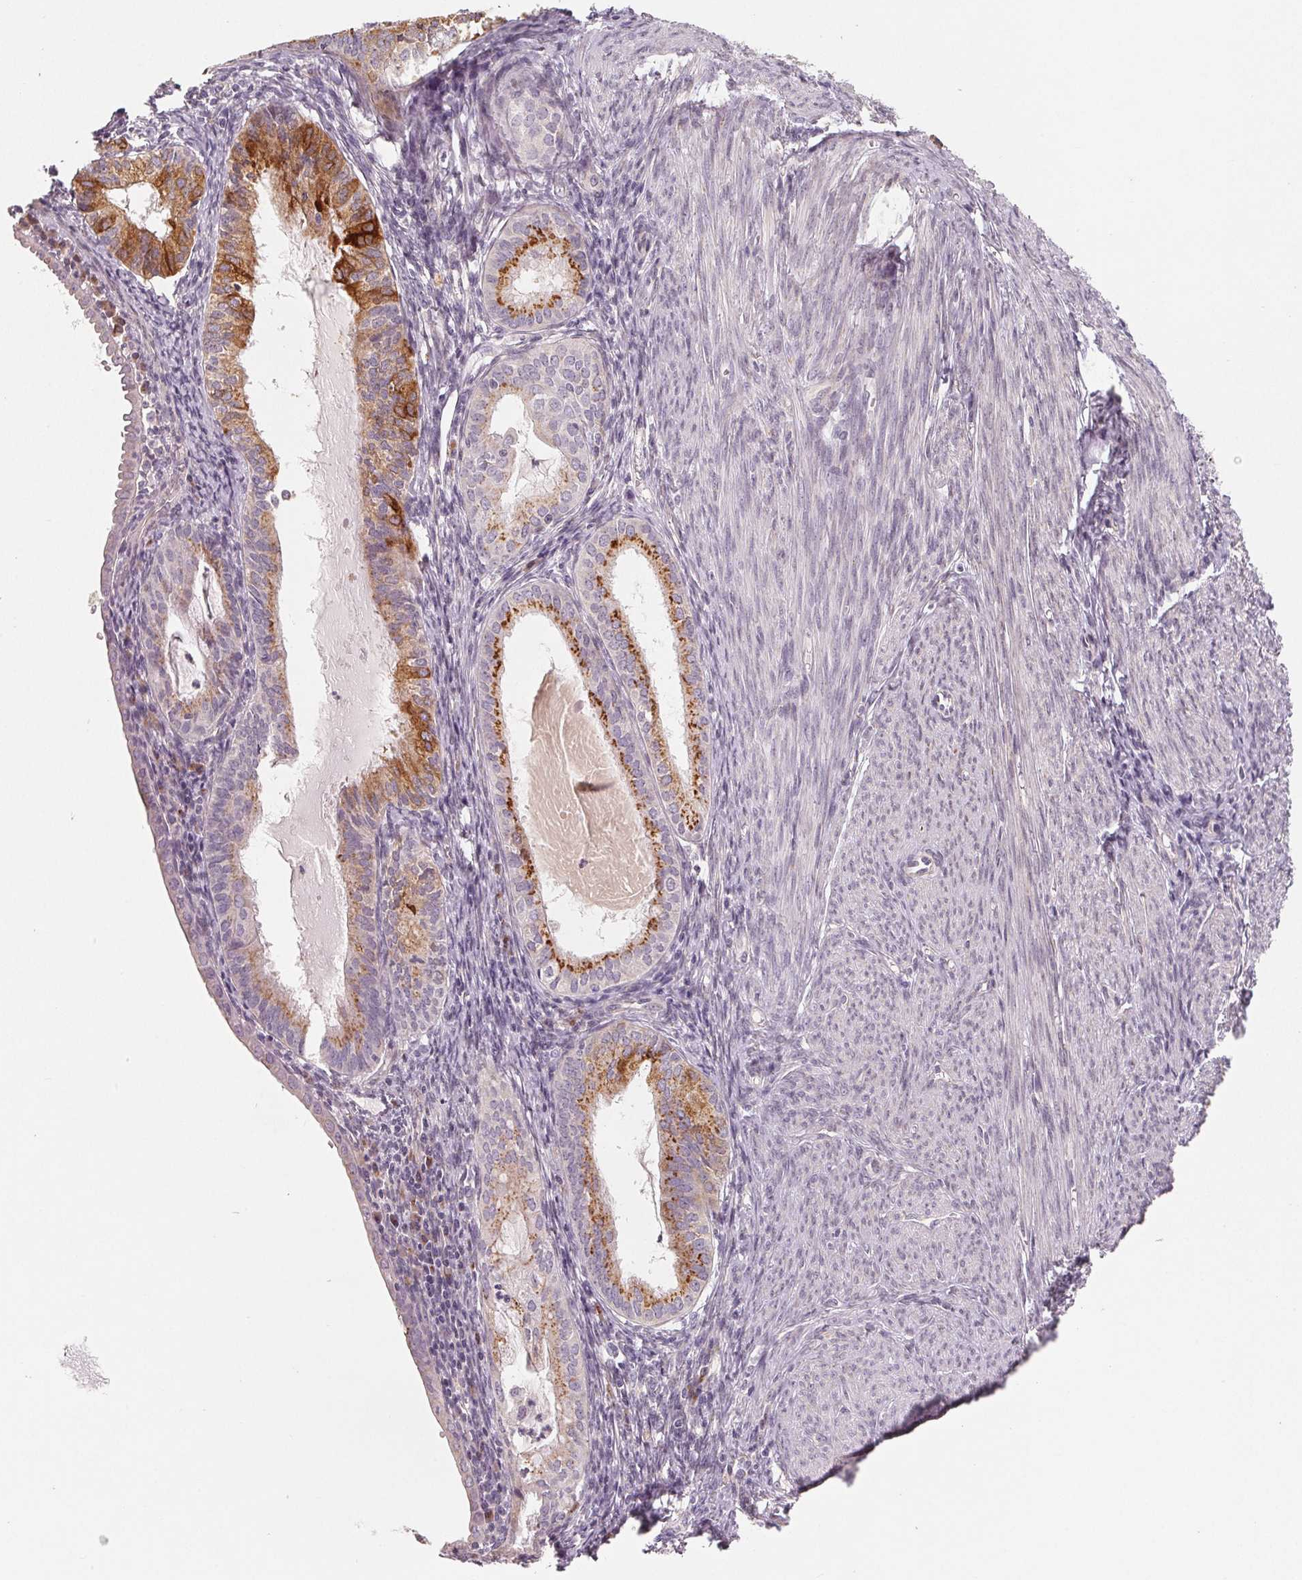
{"staining": {"intensity": "strong", "quantity": "25%-75%", "location": "cytoplasmic/membranous"}, "tissue": "endometrial cancer", "cell_type": "Tumor cells", "image_type": "cancer", "snomed": [{"axis": "morphology", "description": "Carcinoma, NOS"}, {"axis": "topography", "description": "Endometrium"}], "caption": "There is high levels of strong cytoplasmic/membranous expression in tumor cells of endometrial cancer, as demonstrated by immunohistochemical staining (brown color).", "gene": "TMSB15B", "patient": {"sex": "female", "age": 62}}